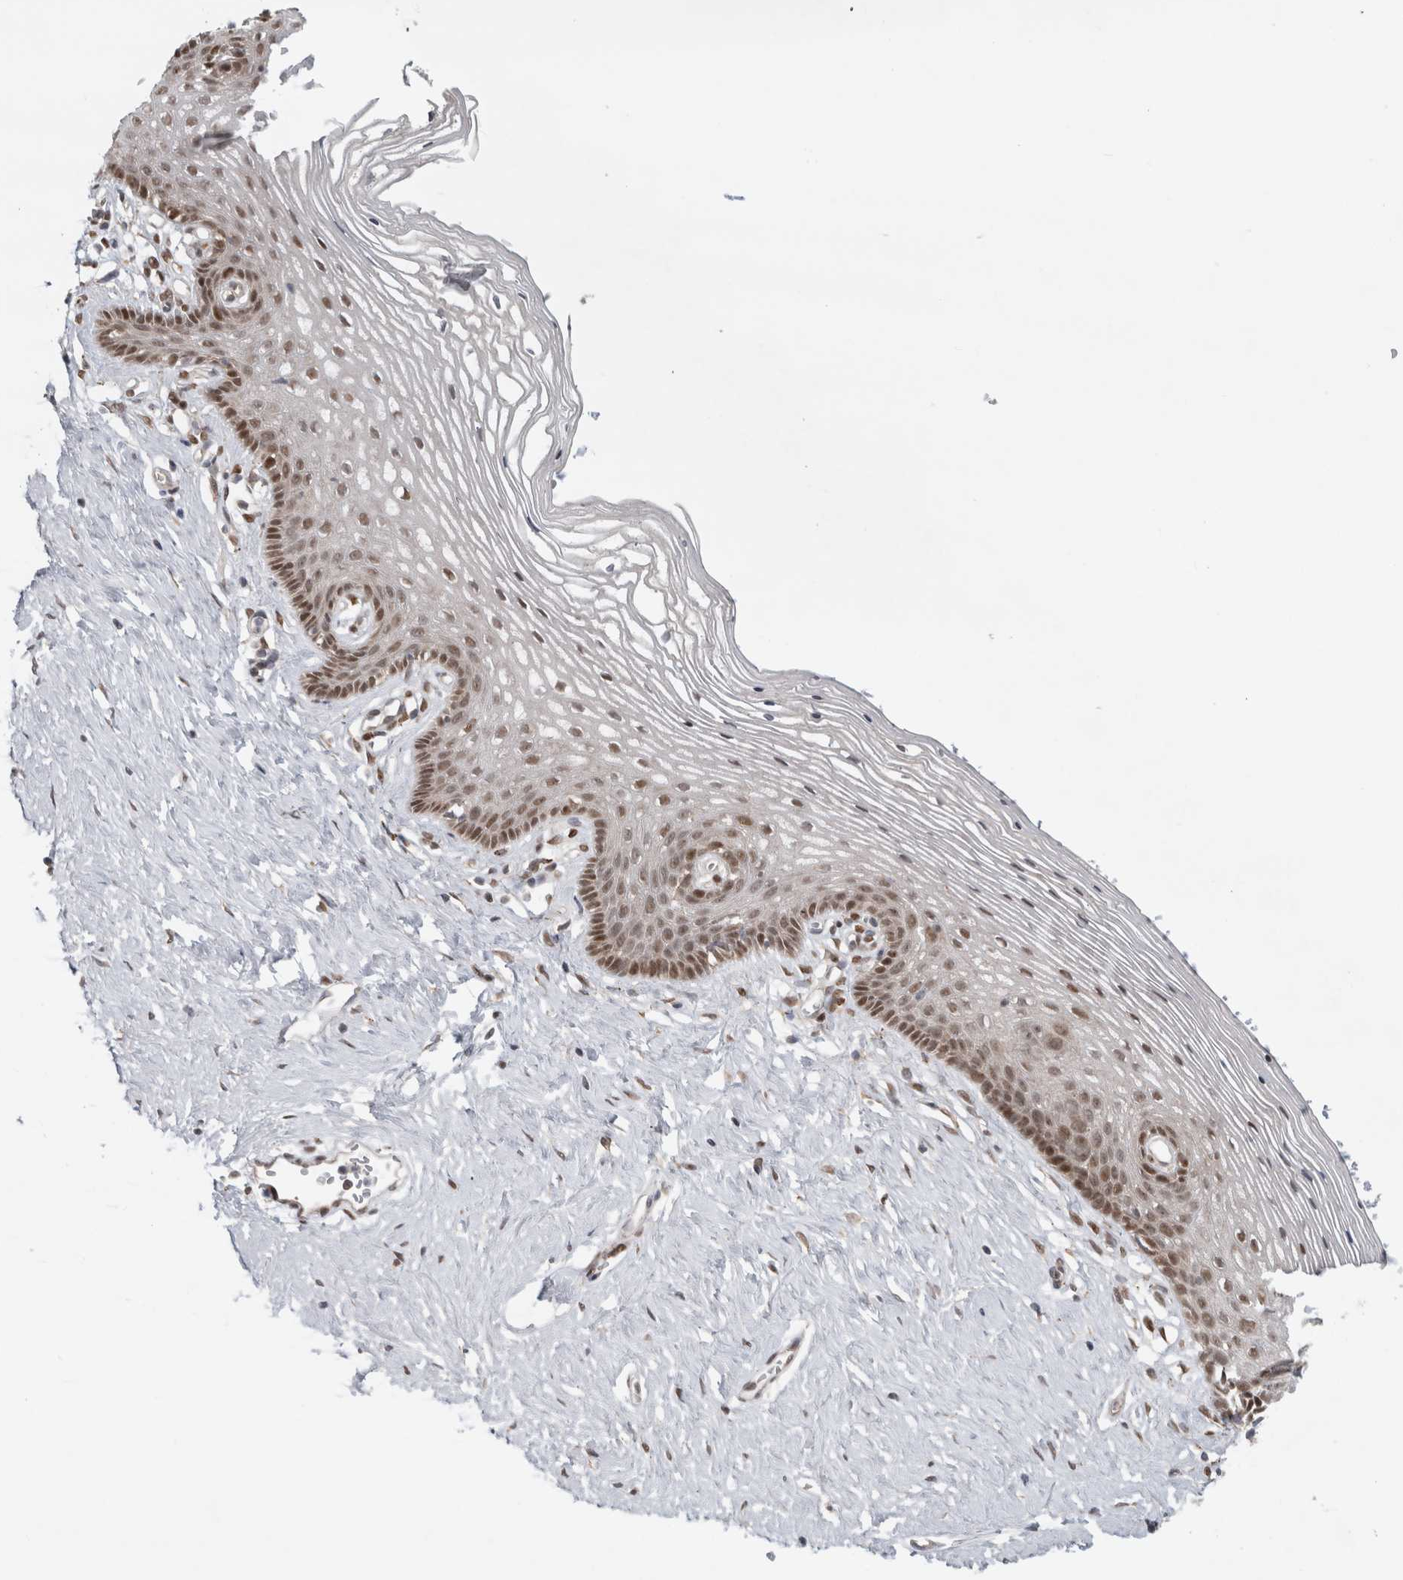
{"staining": {"intensity": "moderate", "quantity": ">75%", "location": "nuclear"}, "tissue": "vagina", "cell_type": "Squamous epithelial cells", "image_type": "normal", "snomed": [{"axis": "morphology", "description": "Normal tissue, NOS"}, {"axis": "topography", "description": "Vagina"}], "caption": "Immunohistochemical staining of normal vagina shows medium levels of moderate nuclear staining in approximately >75% of squamous epithelial cells. (IHC, brightfield microscopy, high magnification).", "gene": "NAB2", "patient": {"sex": "female", "age": 32}}